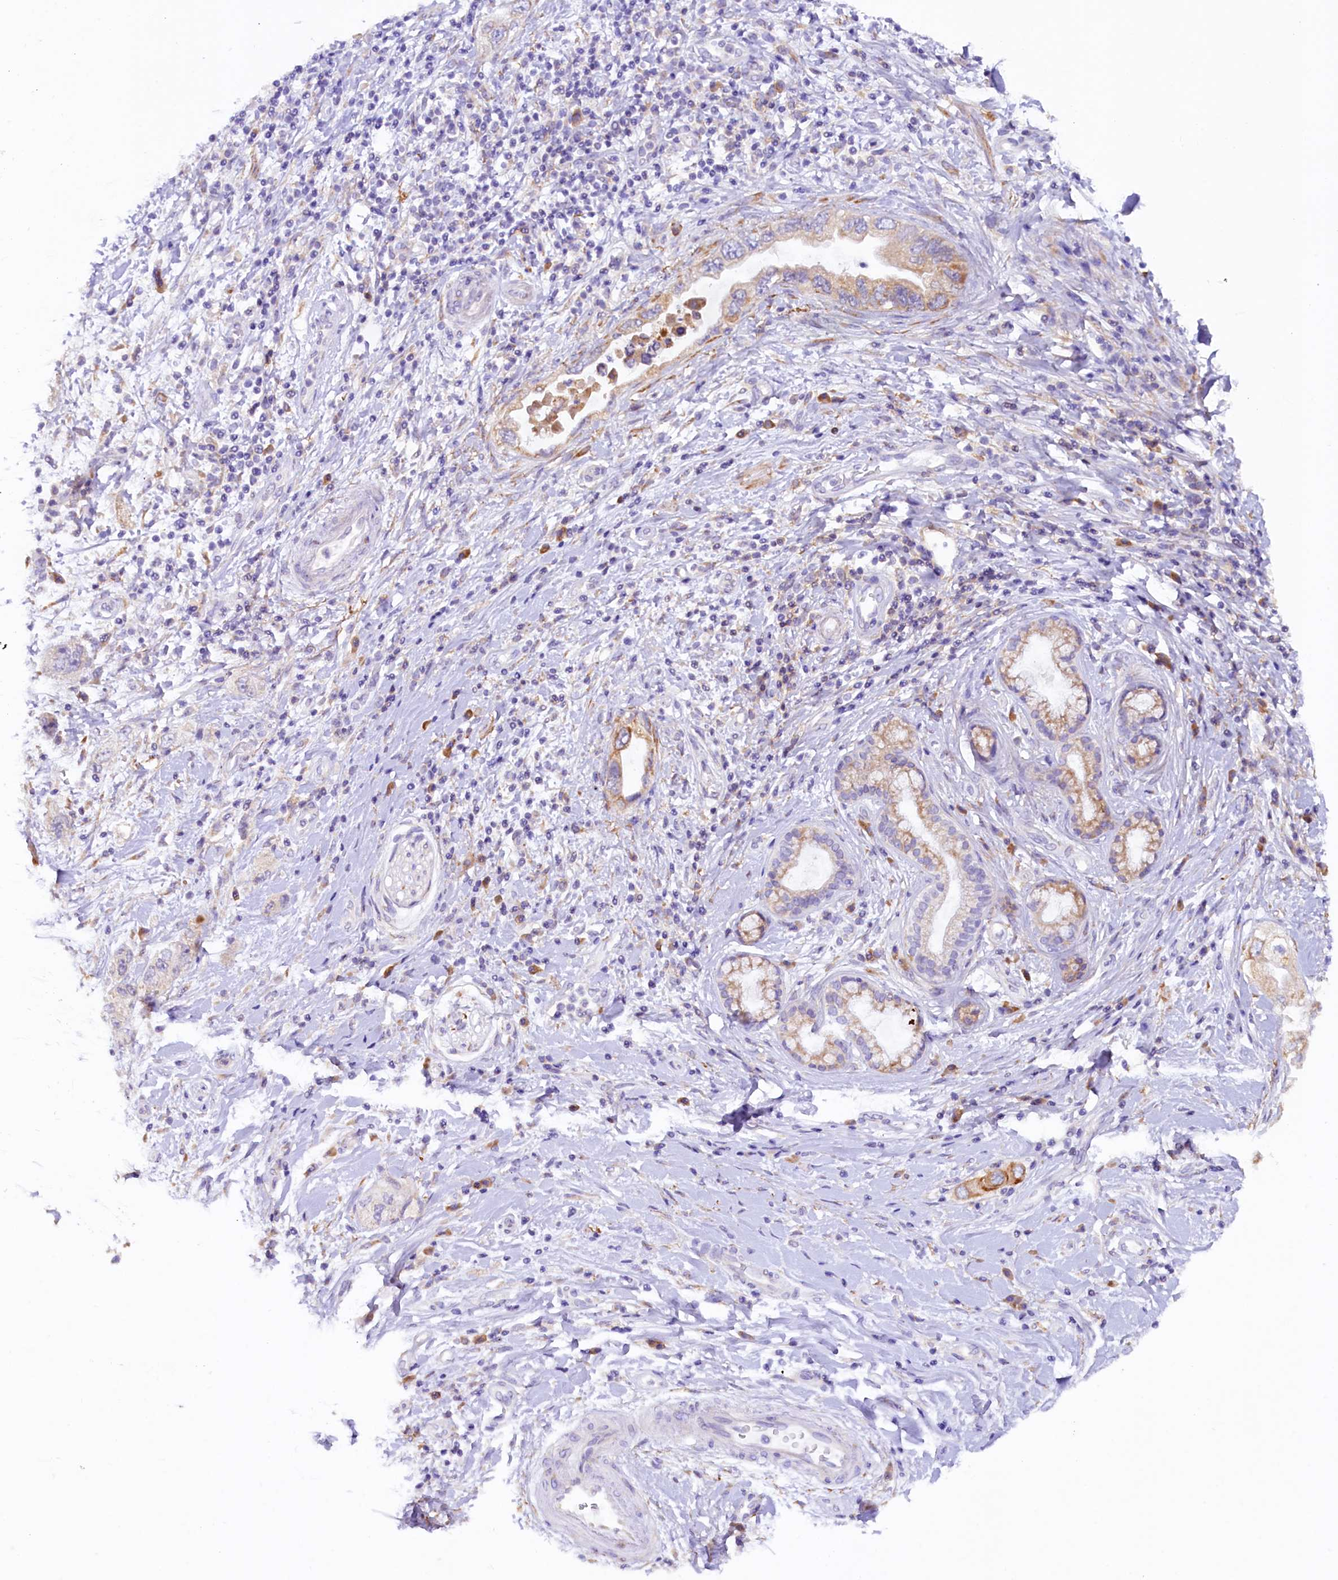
{"staining": {"intensity": "moderate", "quantity": "<25%", "location": "cytoplasmic/membranous"}, "tissue": "pancreatic cancer", "cell_type": "Tumor cells", "image_type": "cancer", "snomed": [{"axis": "morphology", "description": "Adenocarcinoma, NOS"}, {"axis": "topography", "description": "Pancreas"}], "caption": "IHC (DAB) staining of human pancreatic cancer (adenocarcinoma) exhibits moderate cytoplasmic/membranous protein staining in approximately <25% of tumor cells.", "gene": "SSC5D", "patient": {"sex": "female", "age": 73}}